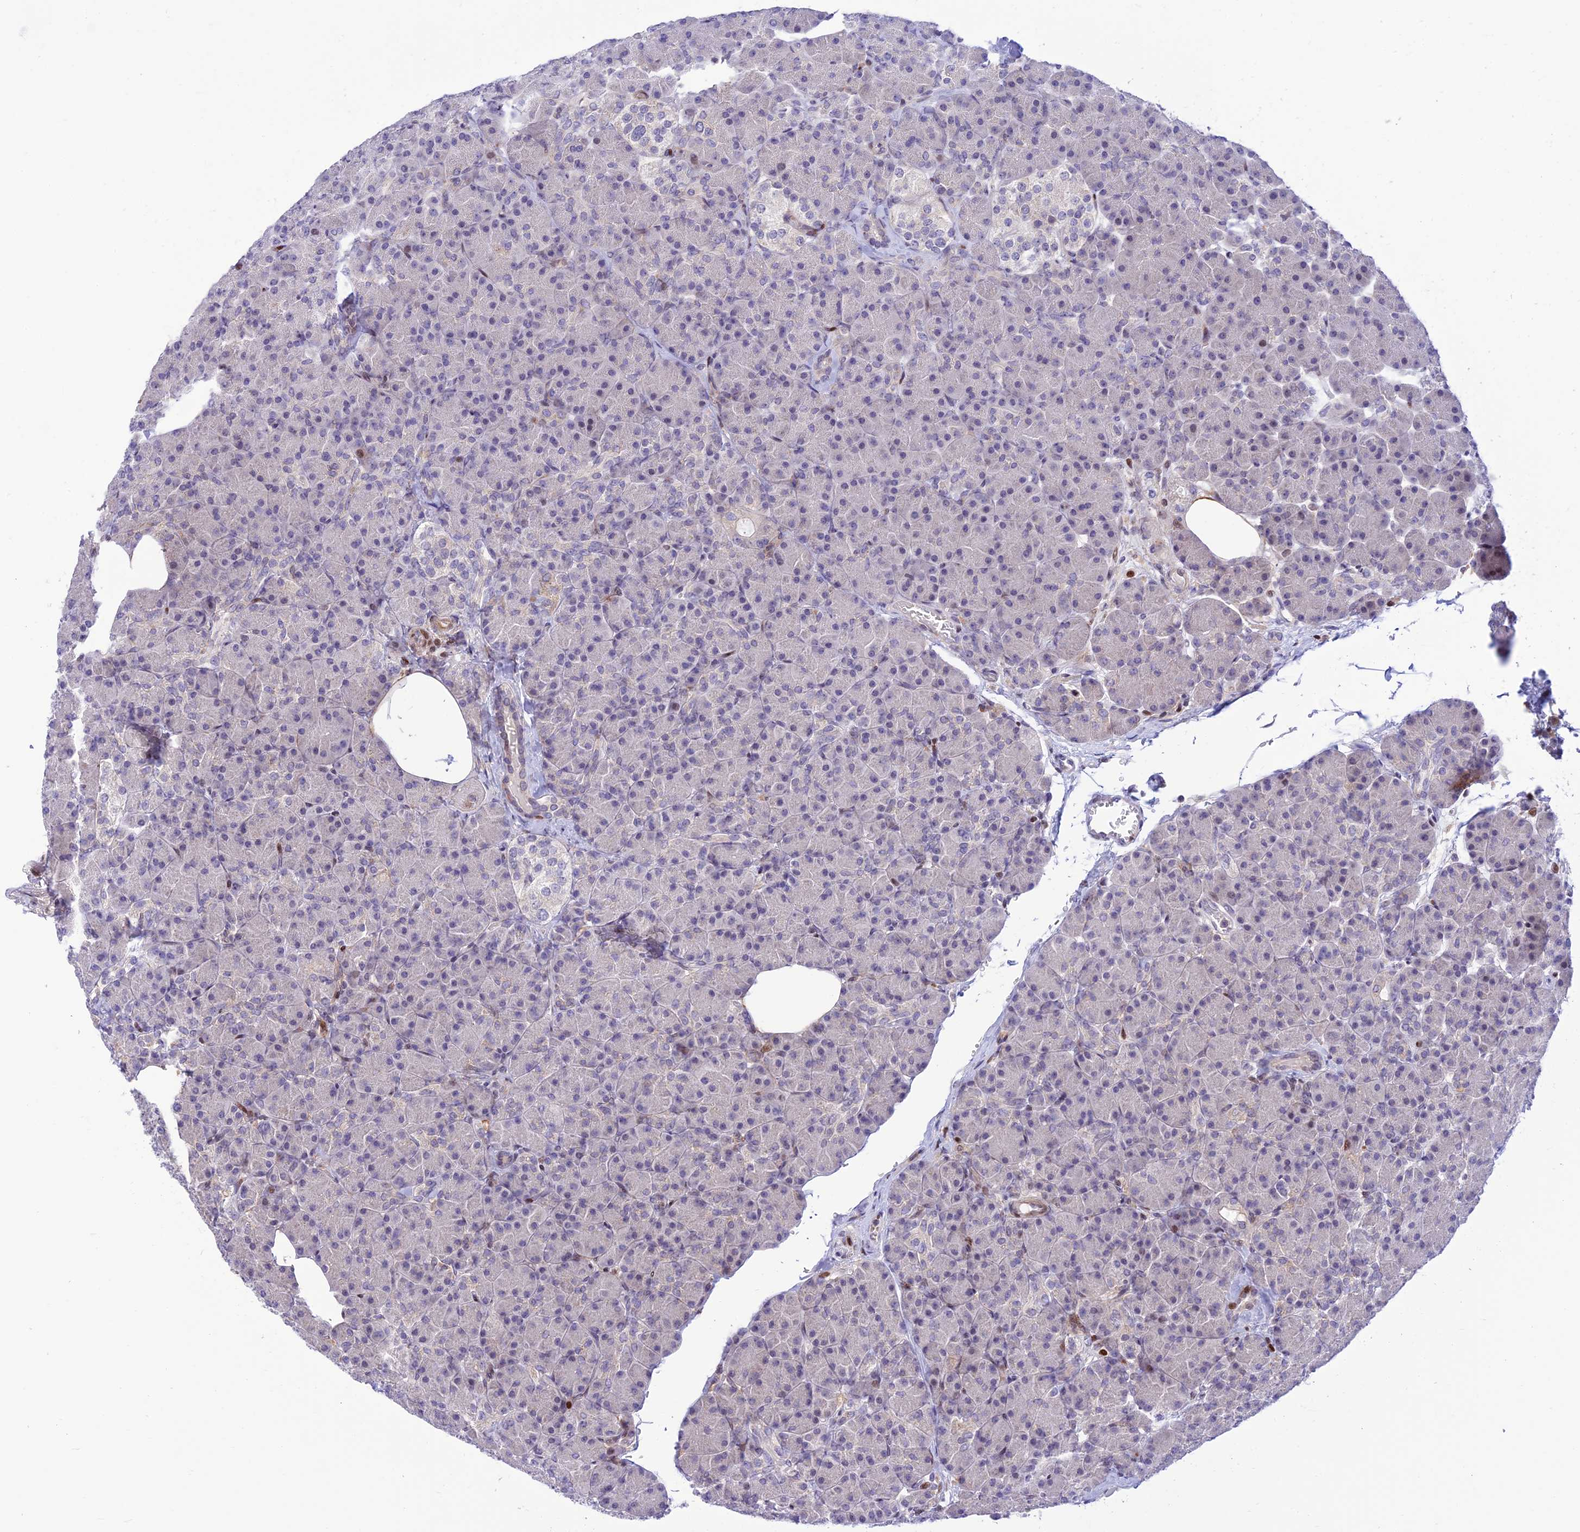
{"staining": {"intensity": "moderate", "quantity": "<25%", "location": "nuclear"}, "tissue": "pancreas", "cell_type": "Exocrine glandular cells", "image_type": "normal", "snomed": [{"axis": "morphology", "description": "Normal tissue, NOS"}, {"axis": "topography", "description": "Pancreas"}], "caption": "Immunohistochemistry of normal pancreas displays low levels of moderate nuclear expression in approximately <25% of exocrine glandular cells.", "gene": "FAM186B", "patient": {"sex": "female", "age": 43}}